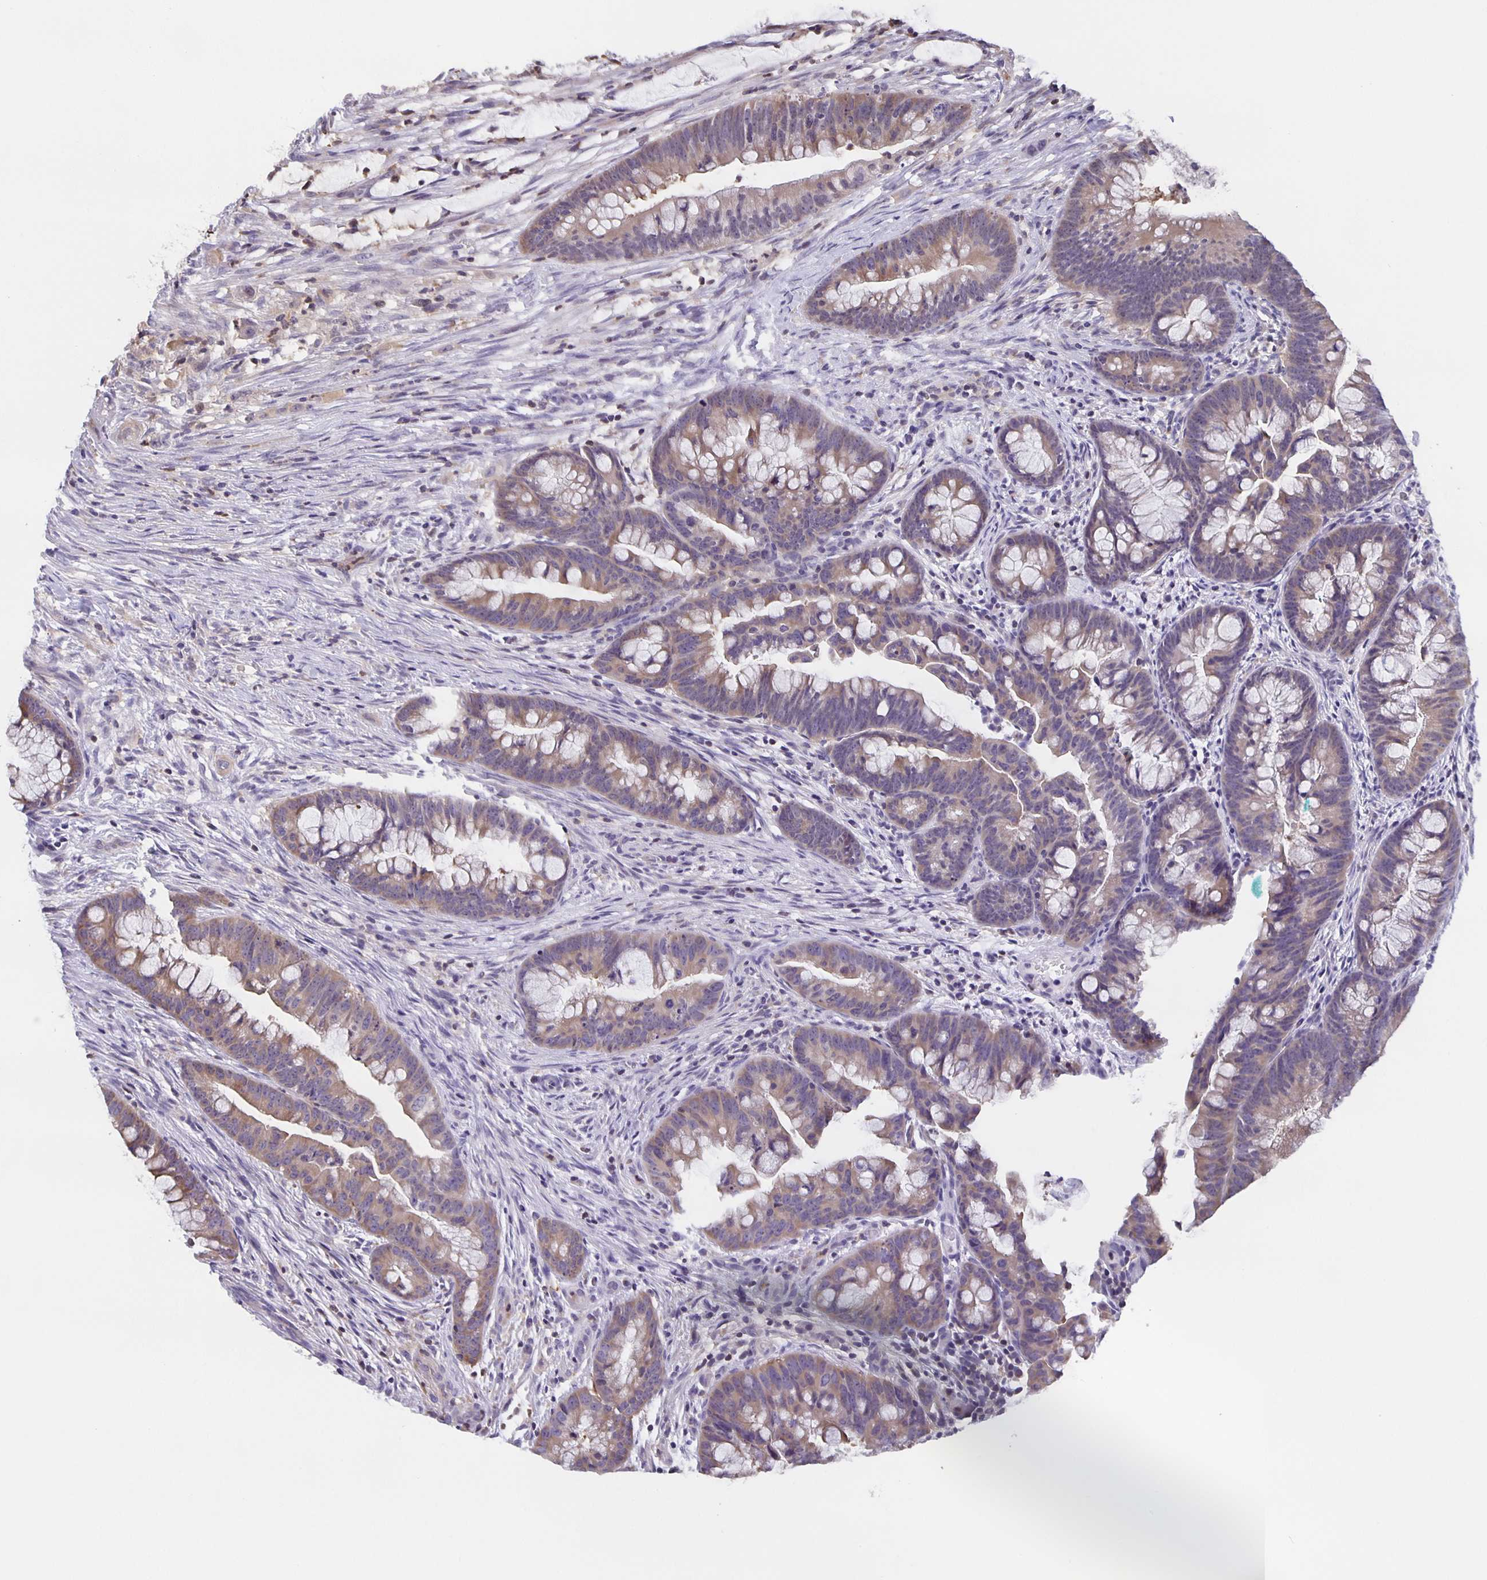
{"staining": {"intensity": "weak", "quantity": ">75%", "location": "cytoplasmic/membranous"}, "tissue": "colorectal cancer", "cell_type": "Tumor cells", "image_type": "cancer", "snomed": [{"axis": "morphology", "description": "Adenocarcinoma, NOS"}, {"axis": "topography", "description": "Colon"}], "caption": "A histopathology image of adenocarcinoma (colorectal) stained for a protein exhibits weak cytoplasmic/membranous brown staining in tumor cells.", "gene": "MARCHF6", "patient": {"sex": "male", "age": 62}}